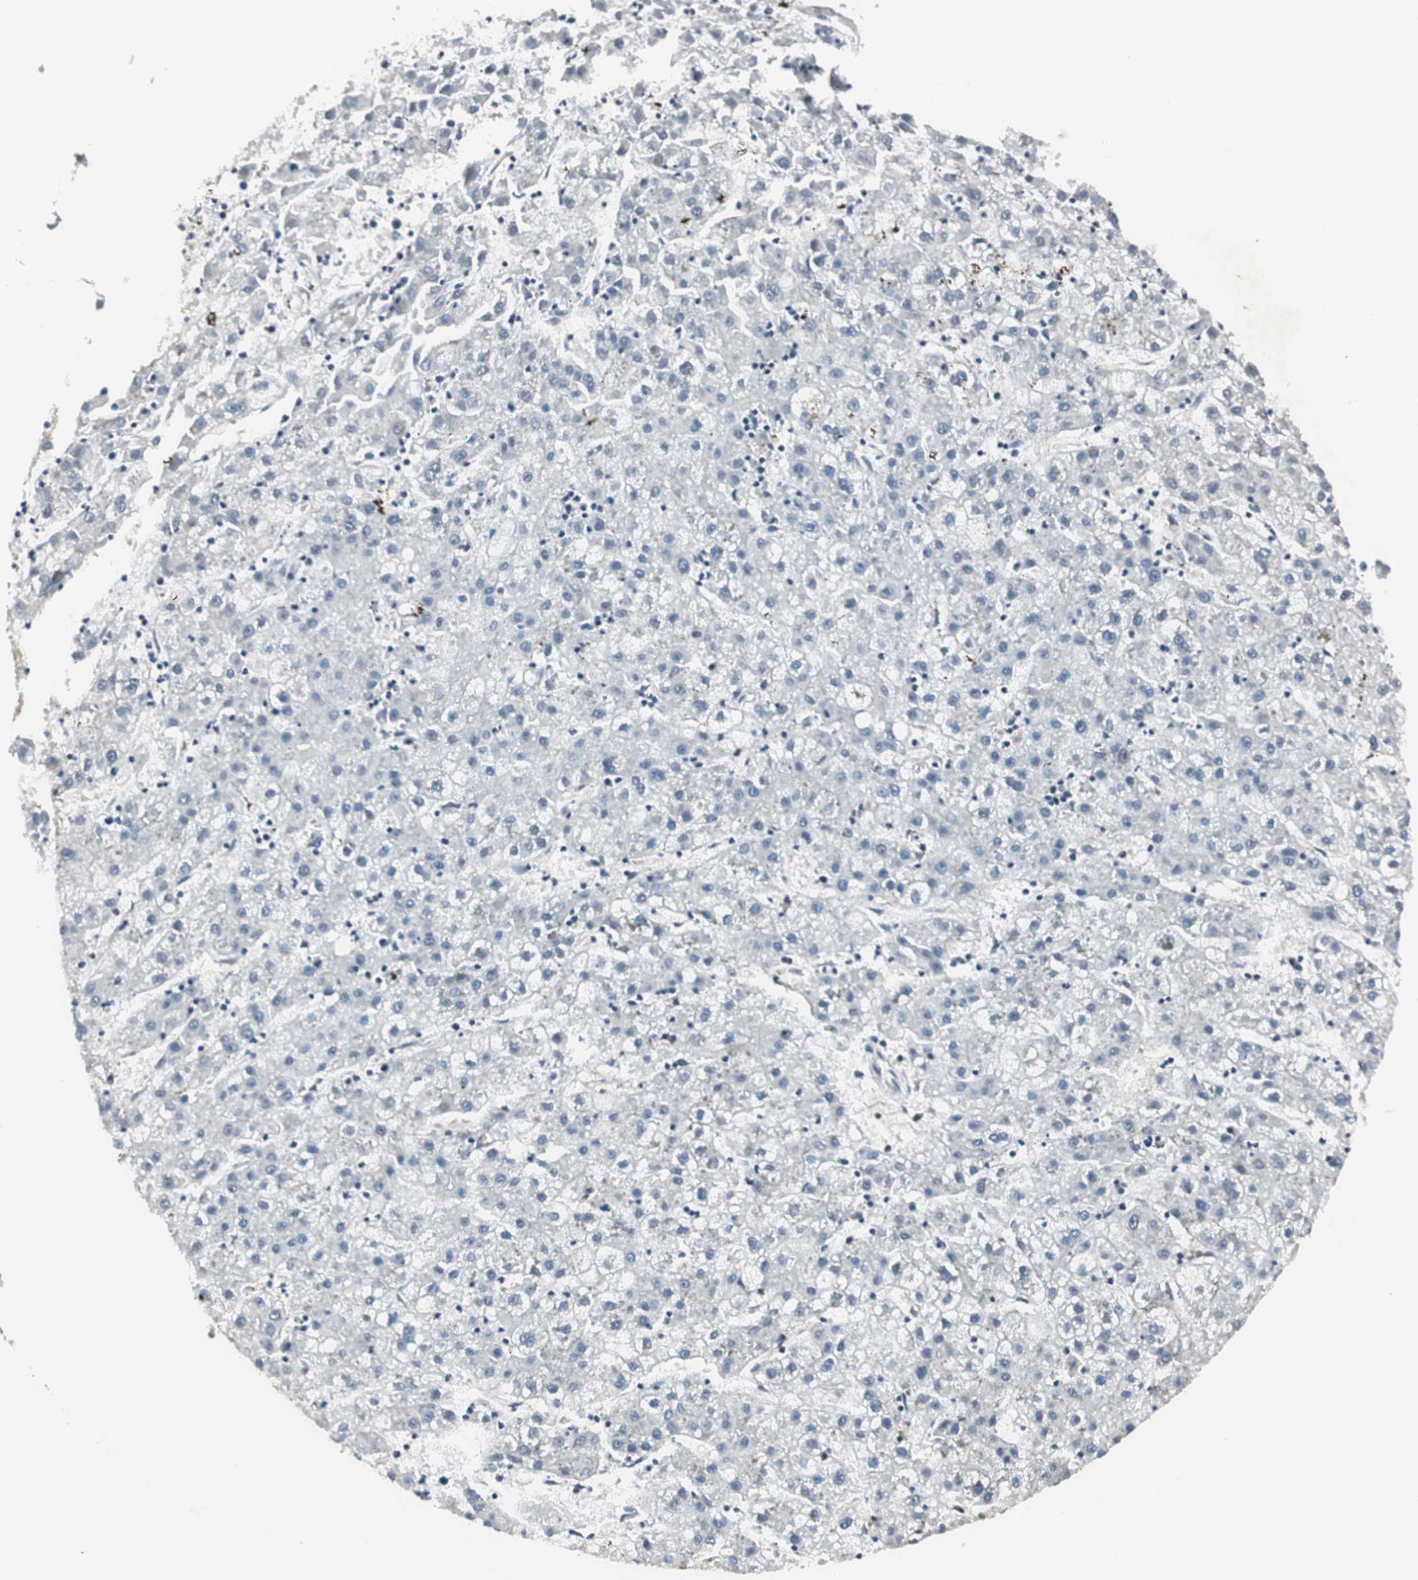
{"staining": {"intensity": "negative", "quantity": "none", "location": "none"}, "tissue": "liver cancer", "cell_type": "Tumor cells", "image_type": "cancer", "snomed": [{"axis": "morphology", "description": "Carcinoma, Hepatocellular, NOS"}, {"axis": "topography", "description": "Liver"}], "caption": "Protein analysis of liver cancer (hepatocellular carcinoma) exhibits no significant positivity in tumor cells.", "gene": "CCT5", "patient": {"sex": "male", "age": 72}}